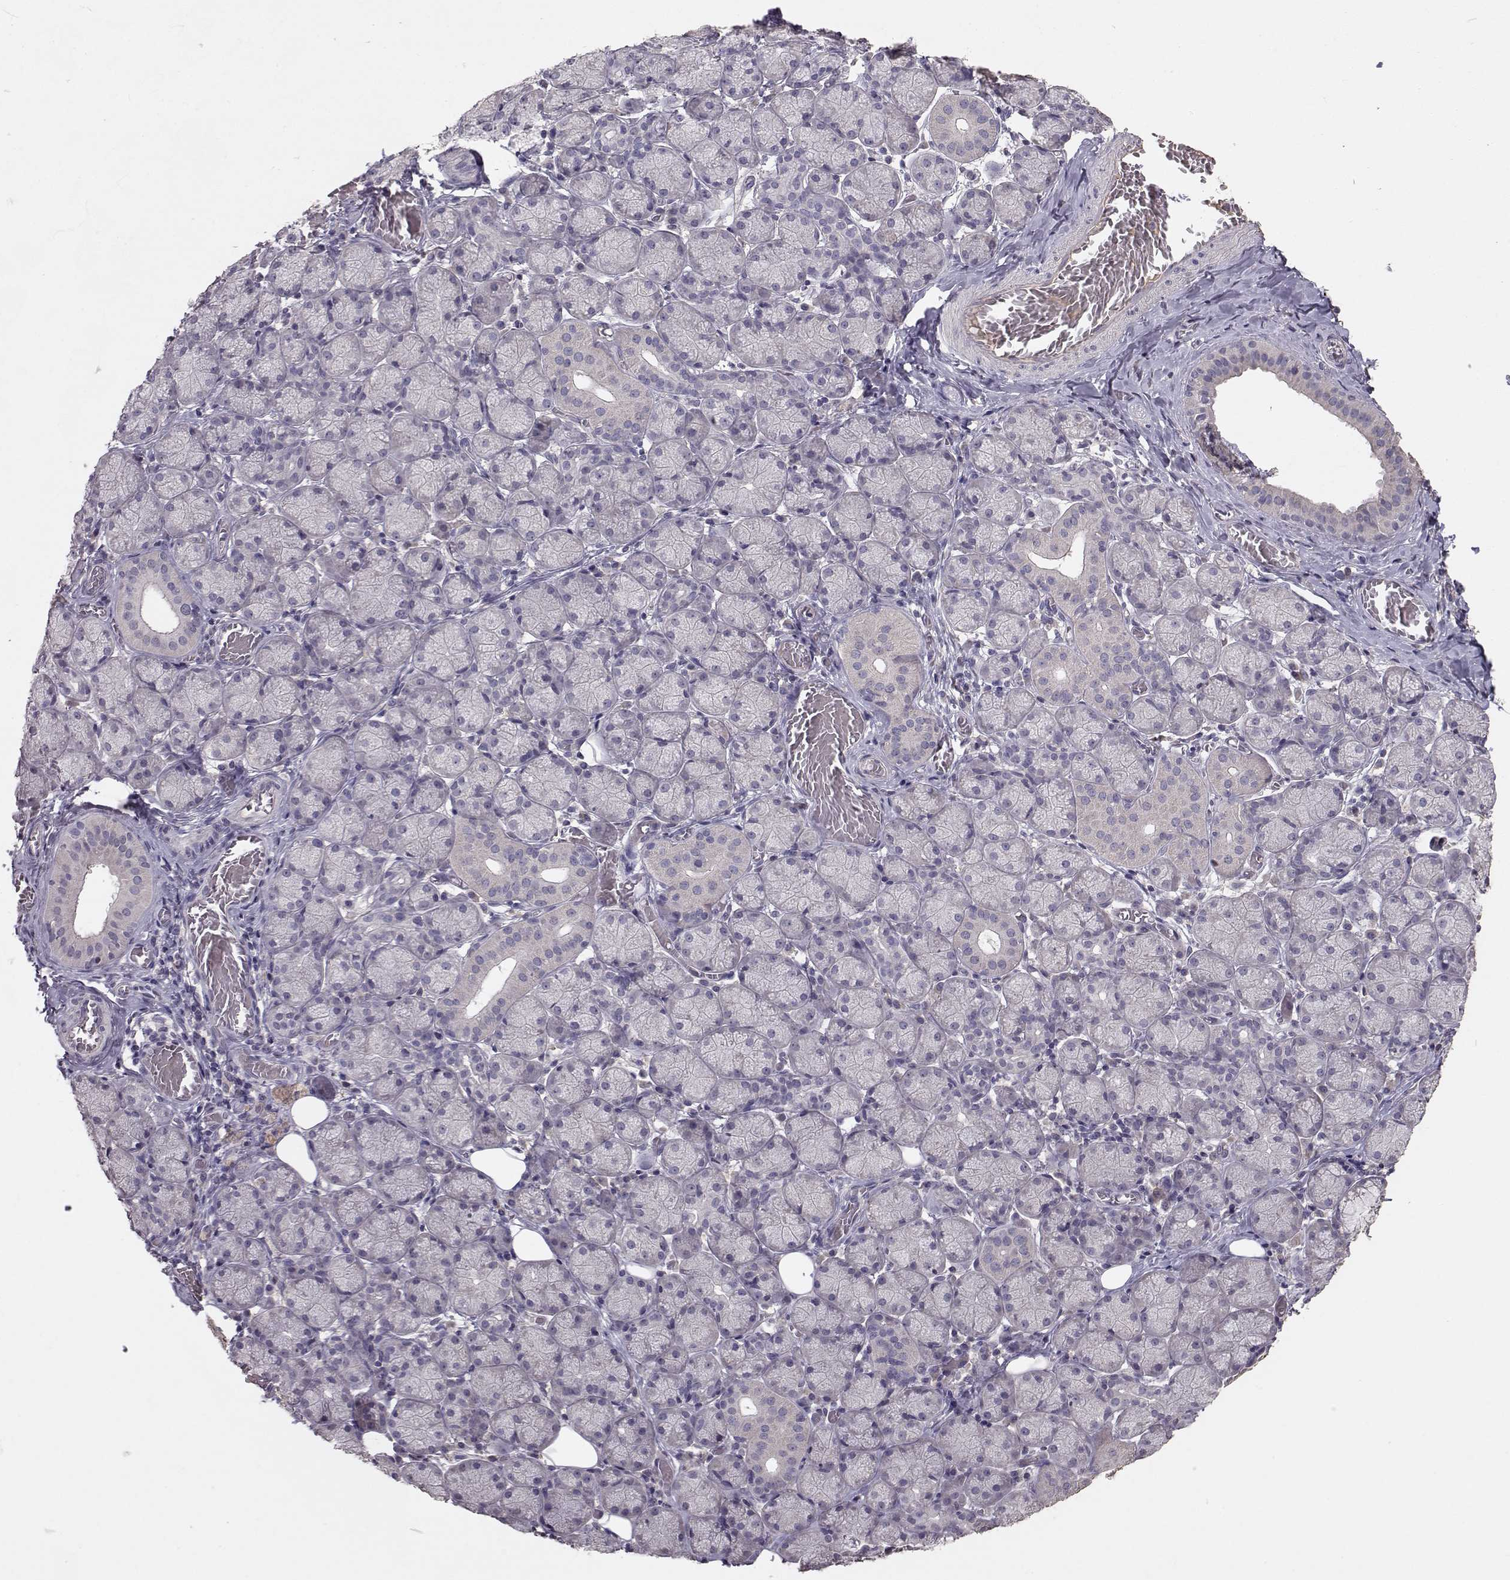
{"staining": {"intensity": "negative", "quantity": "none", "location": "none"}, "tissue": "salivary gland", "cell_type": "Glandular cells", "image_type": "normal", "snomed": [{"axis": "morphology", "description": "Normal tissue, NOS"}, {"axis": "topography", "description": "Salivary gland"}, {"axis": "topography", "description": "Peripheral nerve tissue"}], "caption": "Immunohistochemistry micrograph of benign human salivary gland stained for a protein (brown), which reveals no expression in glandular cells.", "gene": "PMCH", "patient": {"sex": "female", "age": 24}}